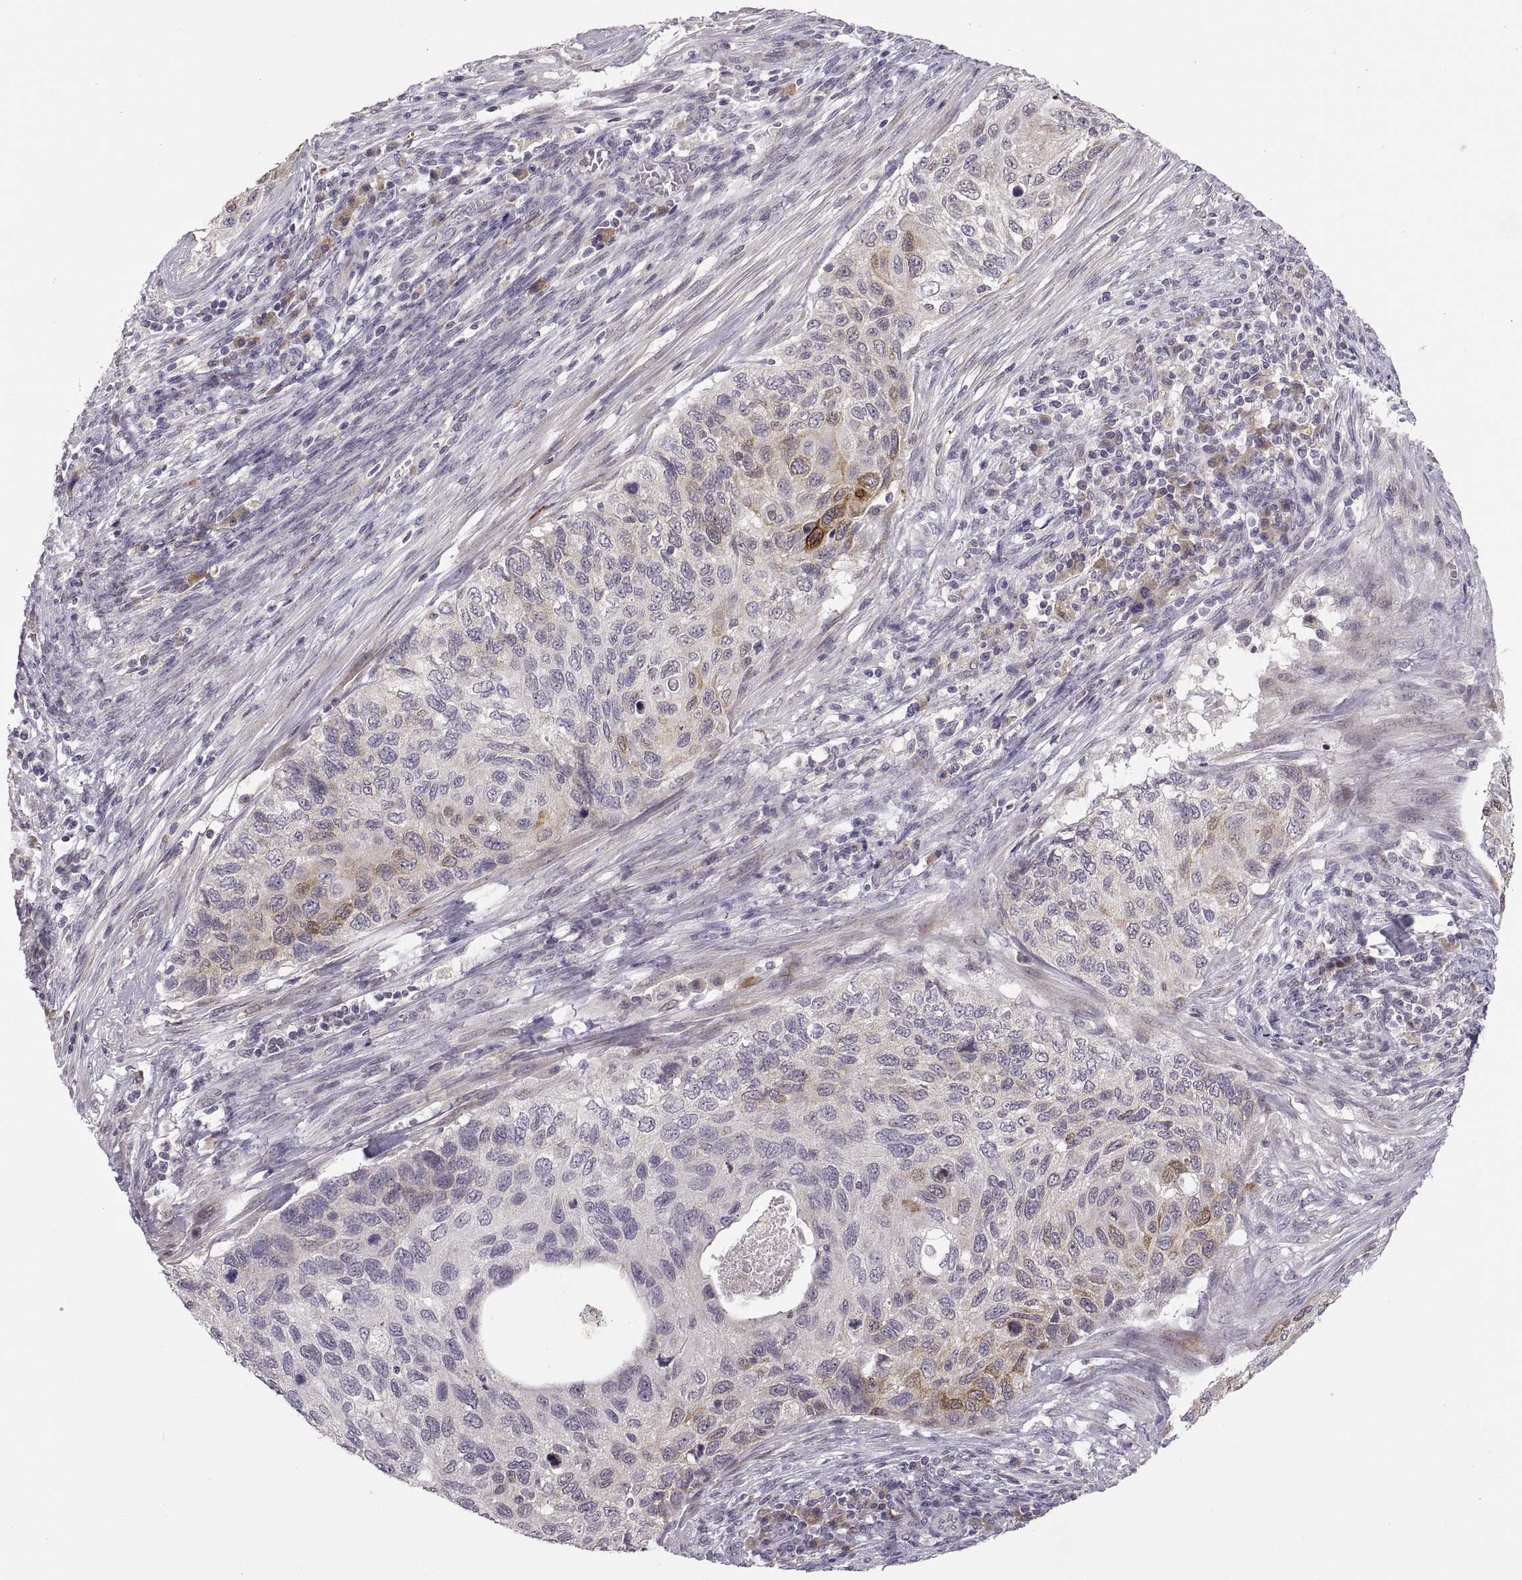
{"staining": {"intensity": "strong", "quantity": "<25%", "location": "cytoplasmic/membranous"}, "tissue": "cervical cancer", "cell_type": "Tumor cells", "image_type": "cancer", "snomed": [{"axis": "morphology", "description": "Squamous cell carcinoma, NOS"}, {"axis": "topography", "description": "Cervix"}], "caption": "Immunohistochemistry (IHC) photomicrograph of human cervical cancer stained for a protein (brown), which shows medium levels of strong cytoplasmic/membranous positivity in approximately <25% of tumor cells.", "gene": "HMGCR", "patient": {"sex": "female", "age": 70}}